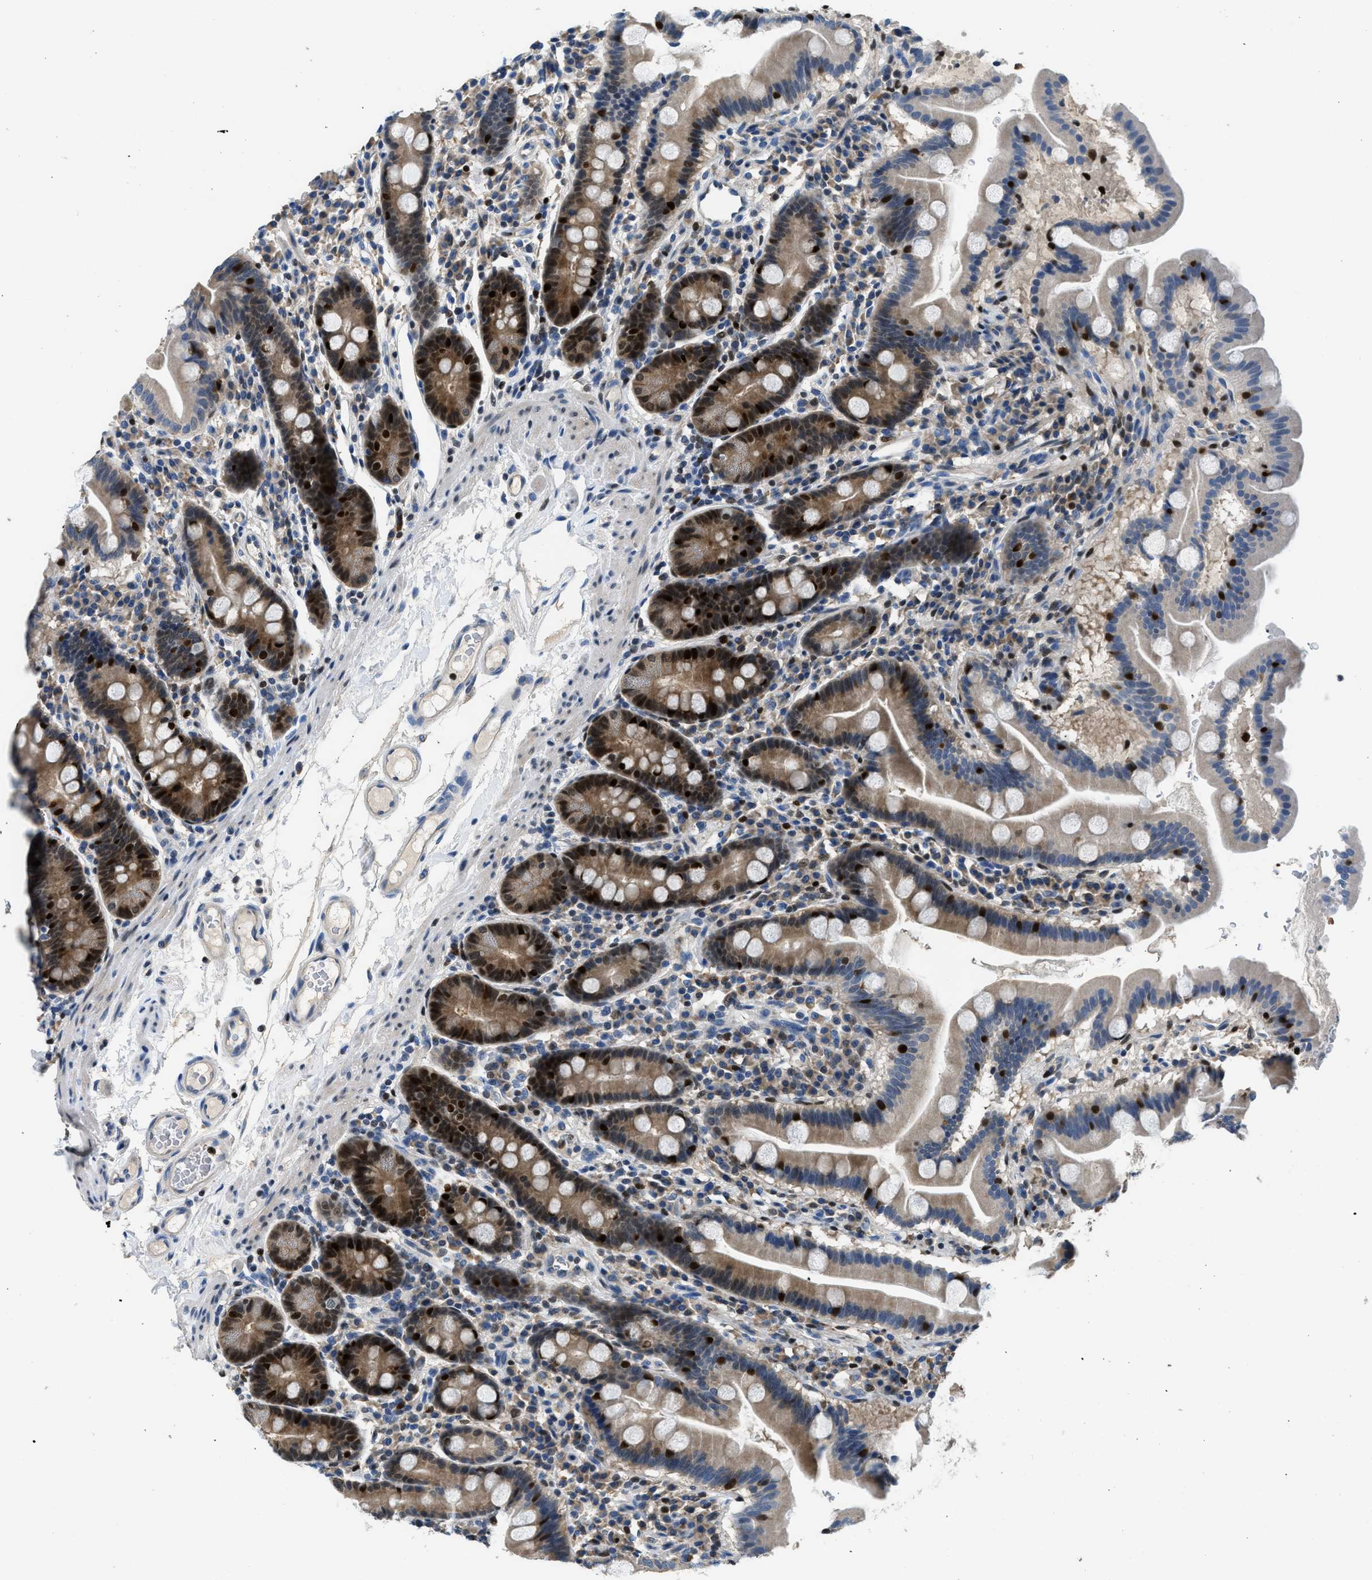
{"staining": {"intensity": "strong", "quantity": ">75%", "location": "cytoplasmic/membranous,nuclear"}, "tissue": "duodenum", "cell_type": "Glandular cells", "image_type": "normal", "snomed": [{"axis": "morphology", "description": "Normal tissue, NOS"}, {"axis": "topography", "description": "Duodenum"}], "caption": "Immunohistochemical staining of normal human duodenum exhibits high levels of strong cytoplasmic/membranous,nuclear positivity in about >75% of glandular cells.", "gene": "TOX", "patient": {"sex": "male", "age": 50}}